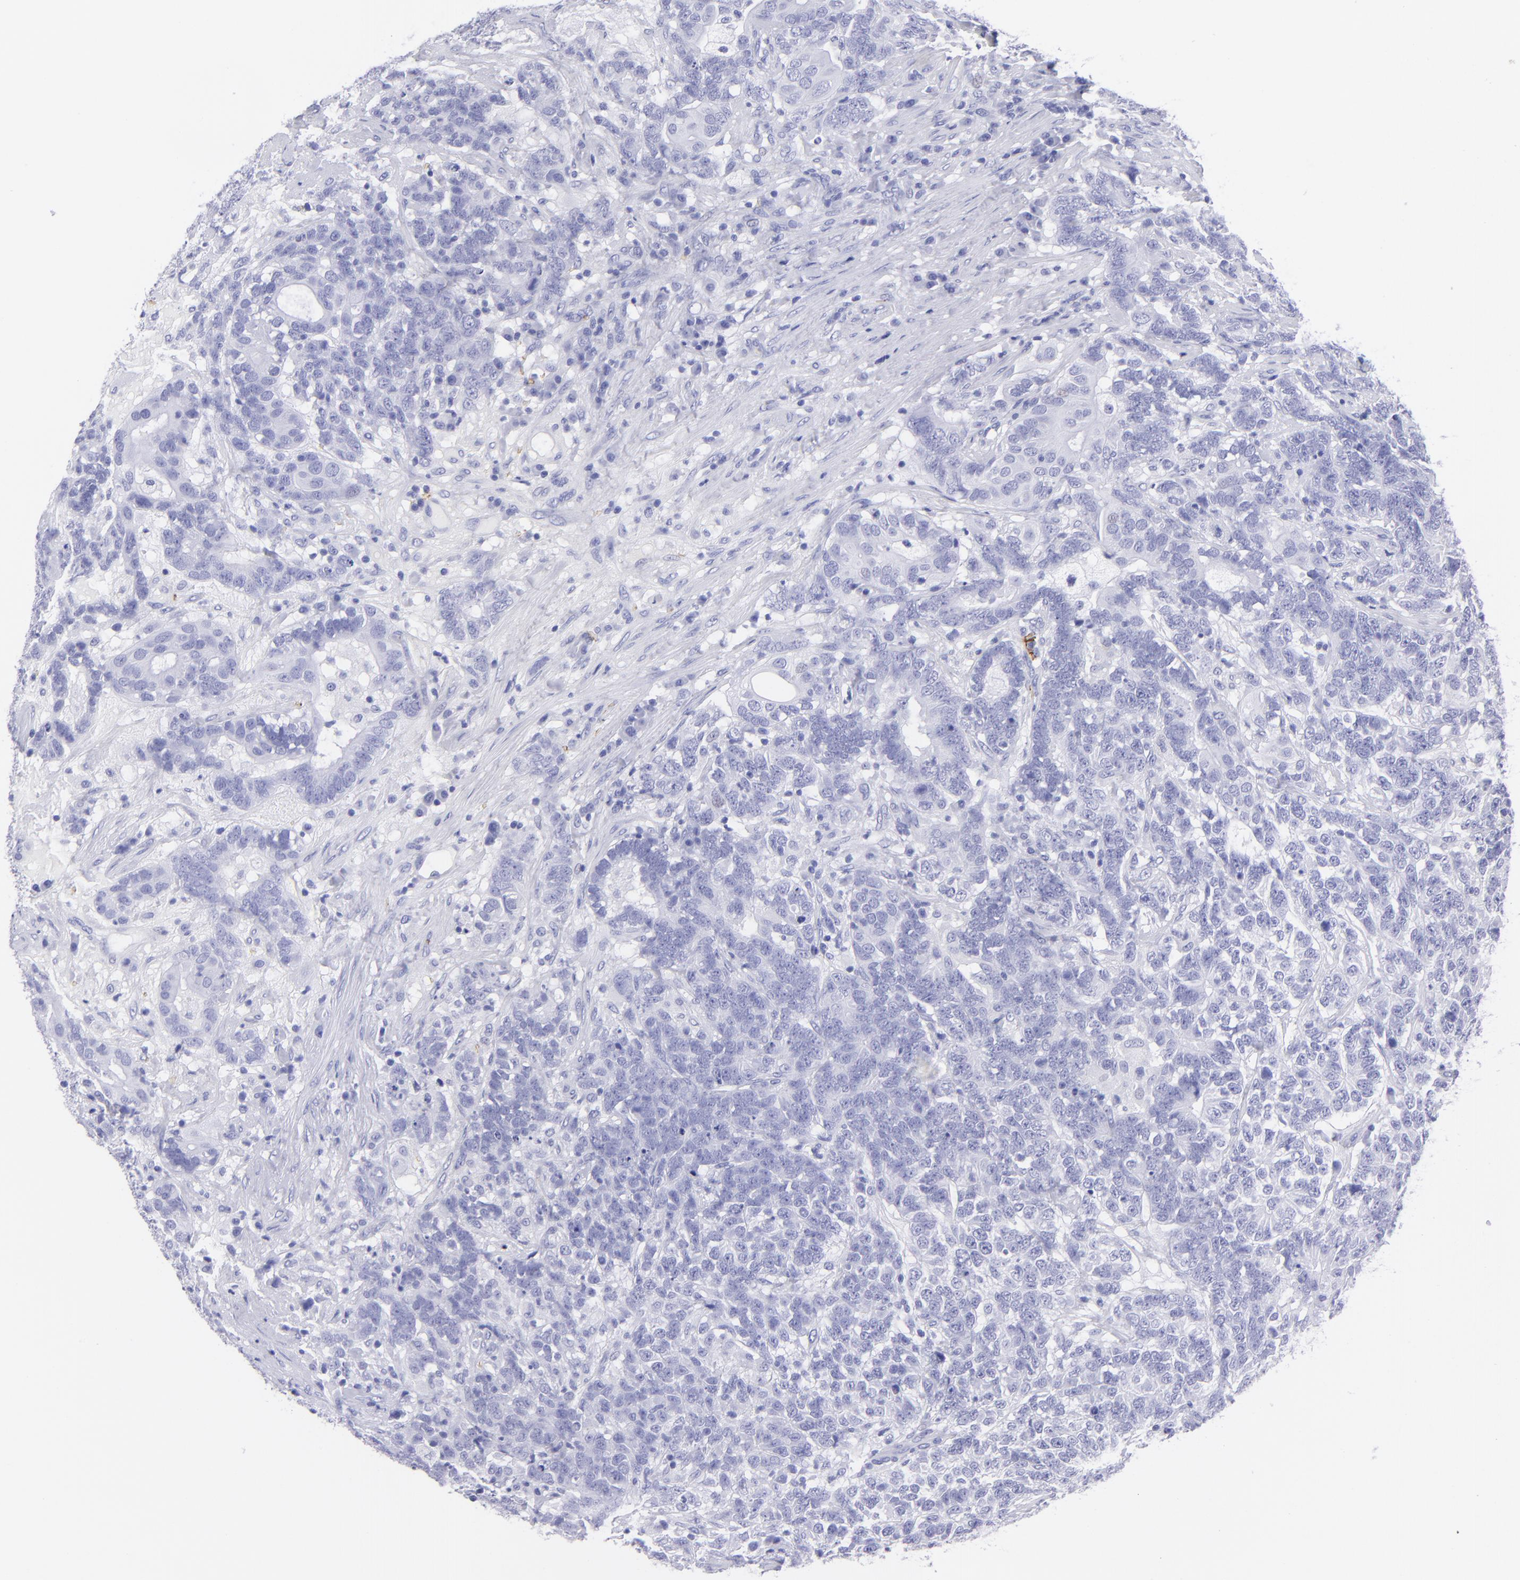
{"staining": {"intensity": "negative", "quantity": "none", "location": "none"}, "tissue": "testis cancer", "cell_type": "Tumor cells", "image_type": "cancer", "snomed": [{"axis": "morphology", "description": "Carcinoma, Embryonal, NOS"}, {"axis": "topography", "description": "Testis"}], "caption": "Tumor cells are negative for protein expression in human testis cancer. (DAB (3,3'-diaminobenzidine) IHC visualized using brightfield microscopy, high magnification).", "gene": "GYPA", "patient": {"sex": "male", "age": 26}}